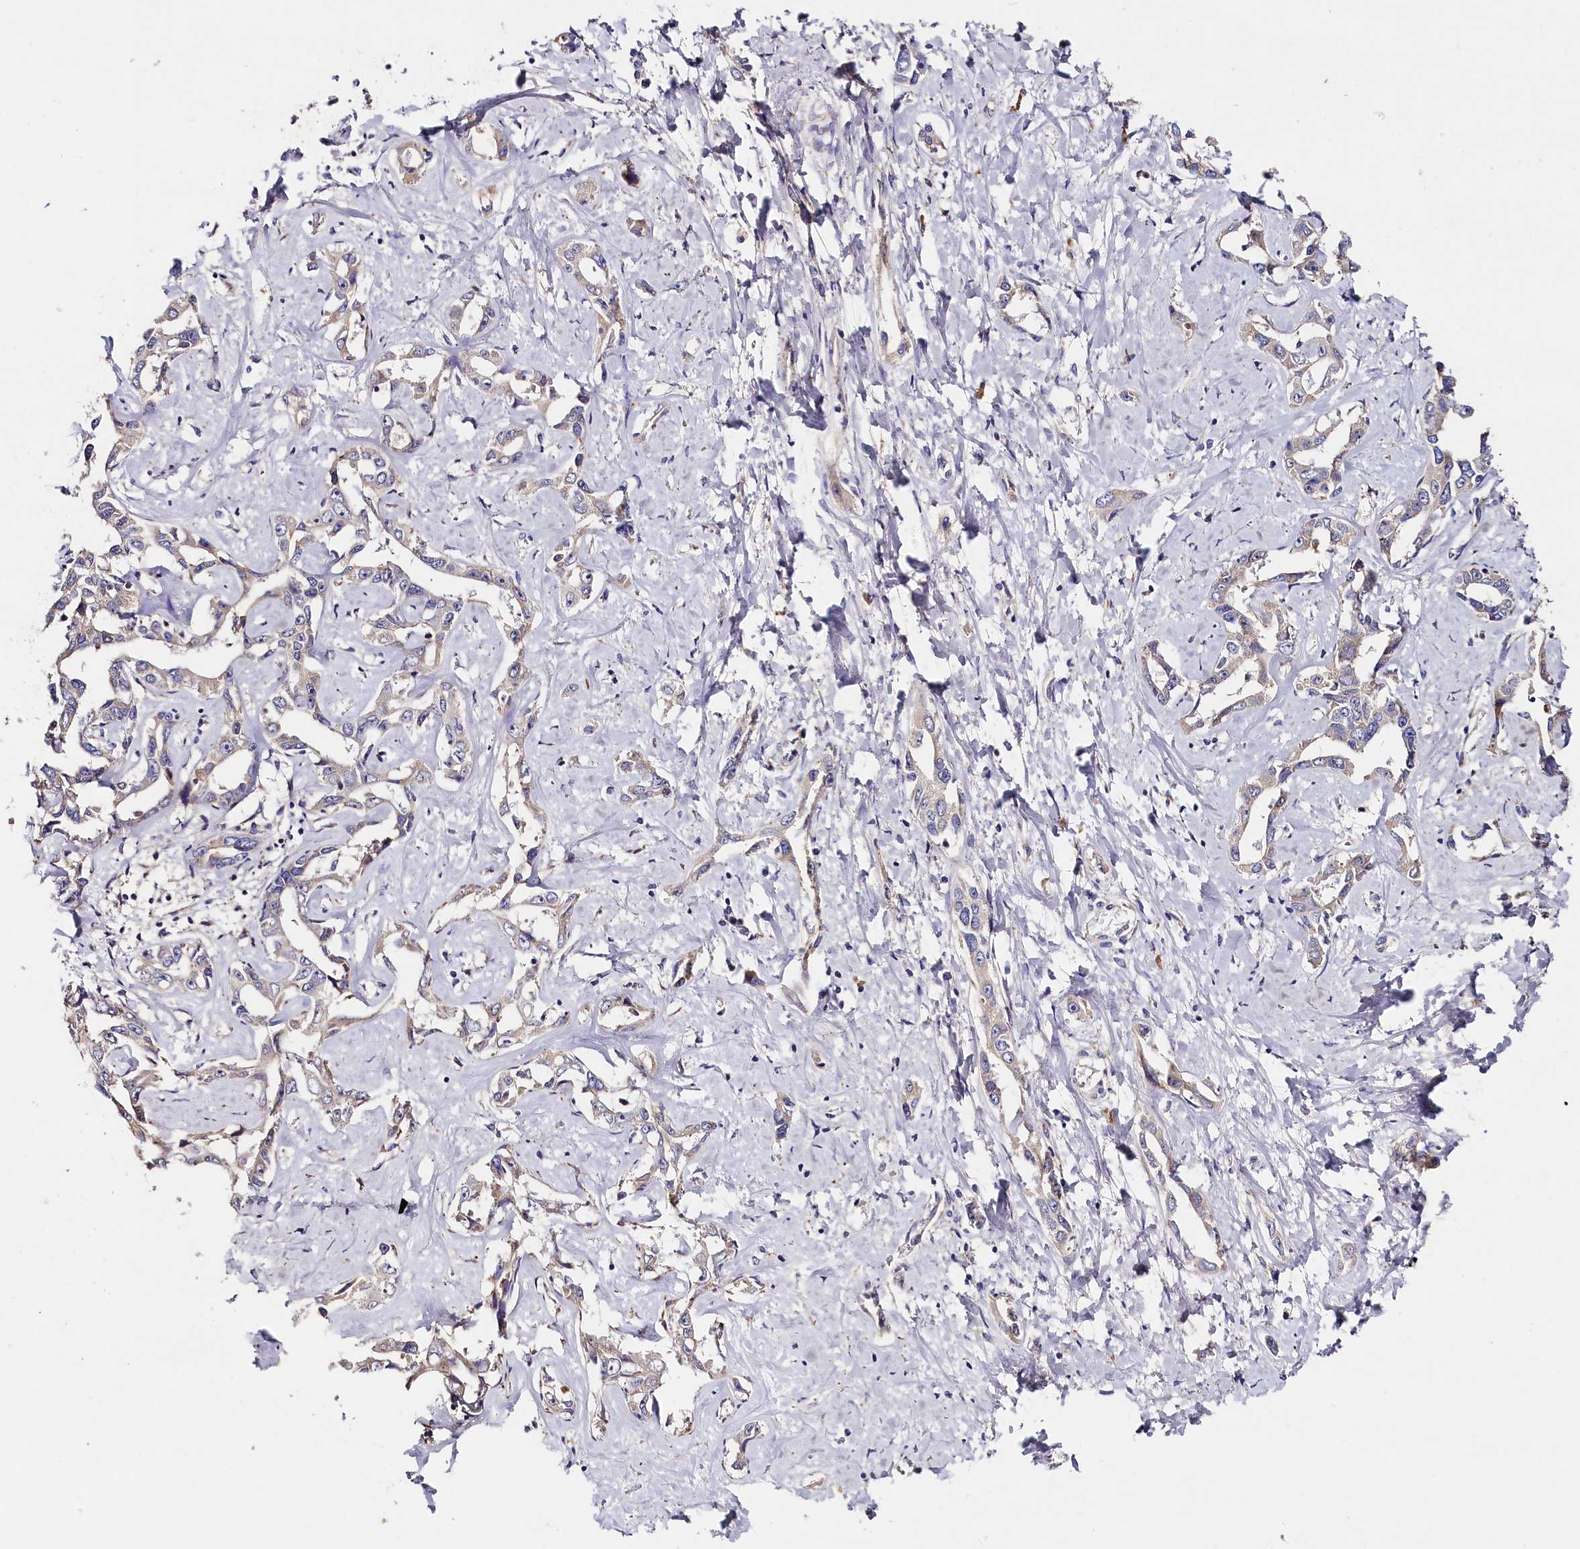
{"staining": {"intensity": "weak", "quantity": ">75%", "location": "cytoplasmic/membranous"}, "tissue": "liver cancer", "cell_type": "Tumor cells", "image_type": "cancer", "snomed": [{"axis": "morphology", "description": "Cholangiocarcinoma"}, {"axis": "topography", "description": "Liver"}], "caption": "Tumor cells exhibit low levels of weak cytoplasmic/membranous positivity in approximately >75% of cells in human cholangiocarcinoma (liver). (DAB (3,3'-diaminobenzidine) IHC with brightfield microscopy, high magnification).", "gene": "ST7L", "patient": {"sex": "male", "age": 59}}